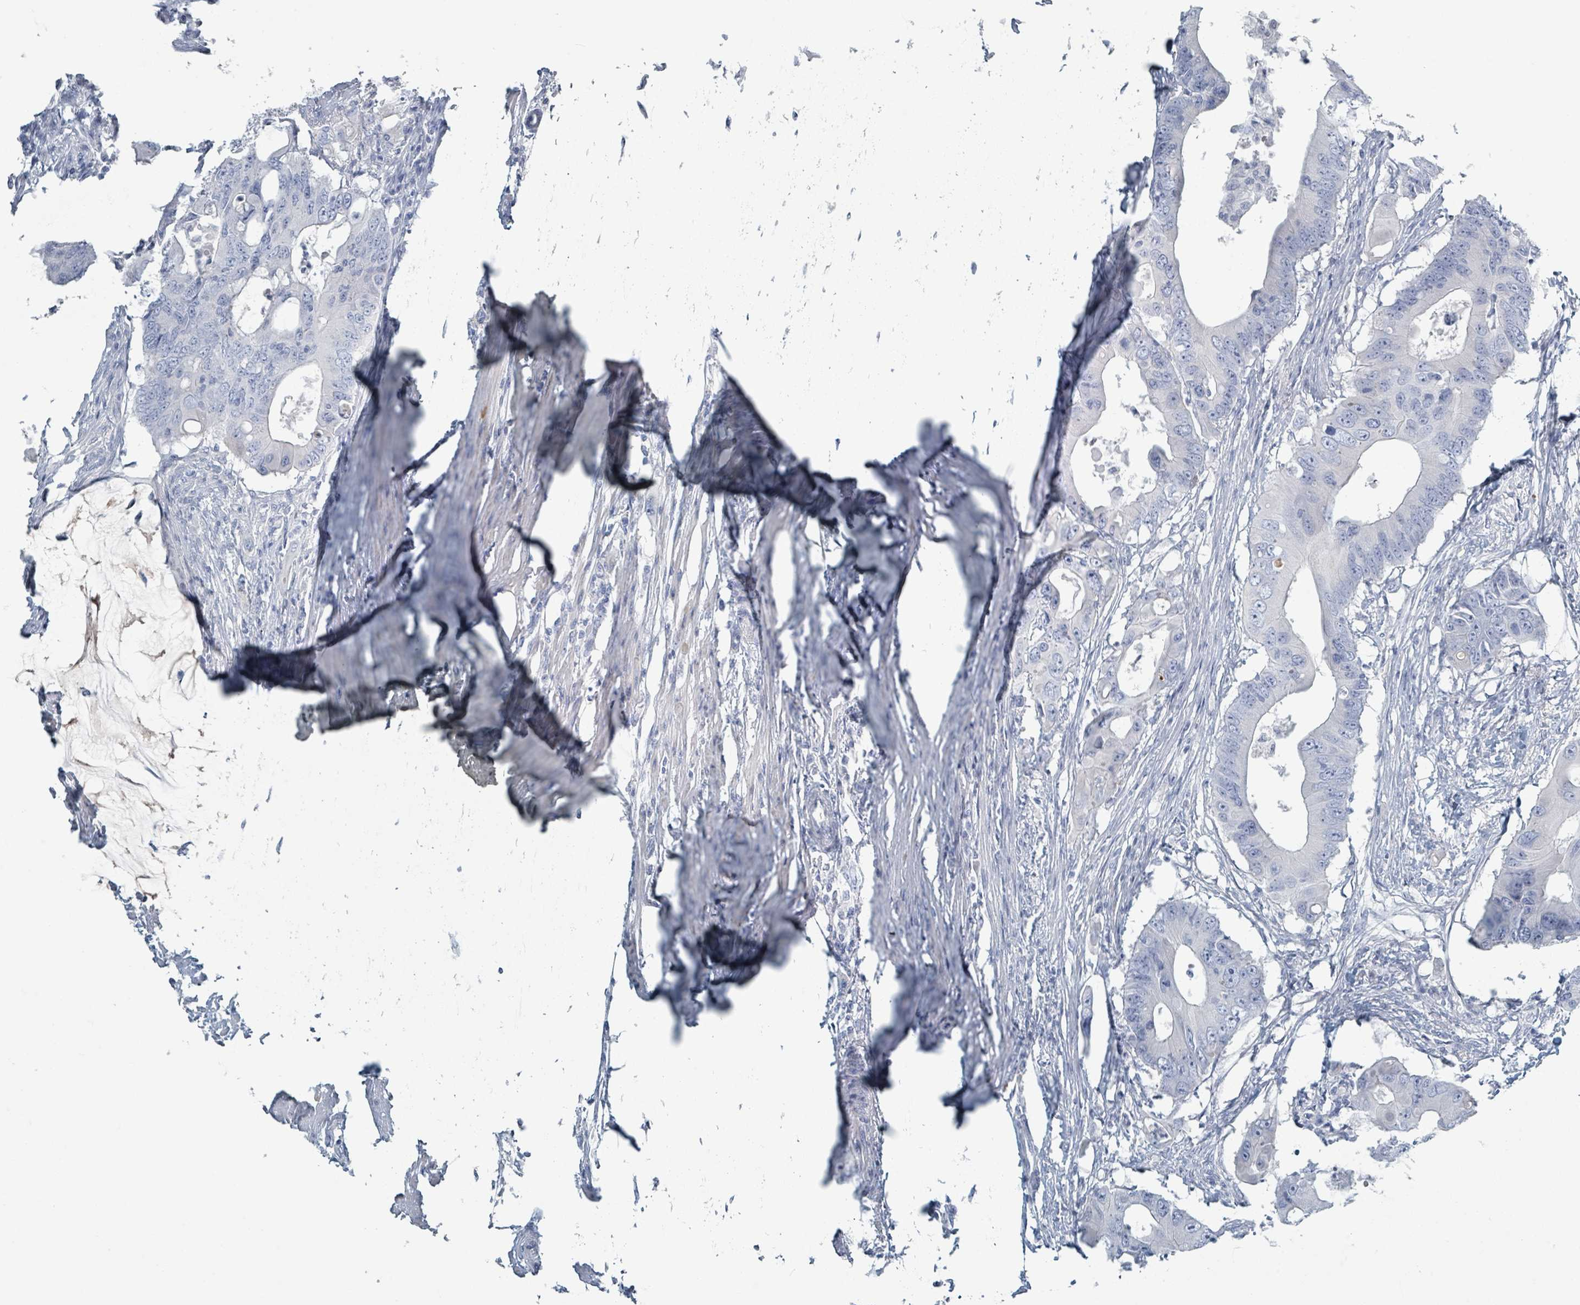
{"staining": {"intensity": "negative", "quantity": "none", "location": "none"}, "tissue": "colorectal cancer", "cell_type": "Tumor cells", "image_type": "cancer", "snomed": [{"axis": "morphology", "description": "Adenocarcinoma, NOS"}, {"axis": "topography", "description": "Colon"}], "caption": "Tumor cells show no significant protein positivity in colorectal cancer (adenocarcinoma).", "gene": "HEATR5A", "patient": {"sex": "male", "age": 71}}